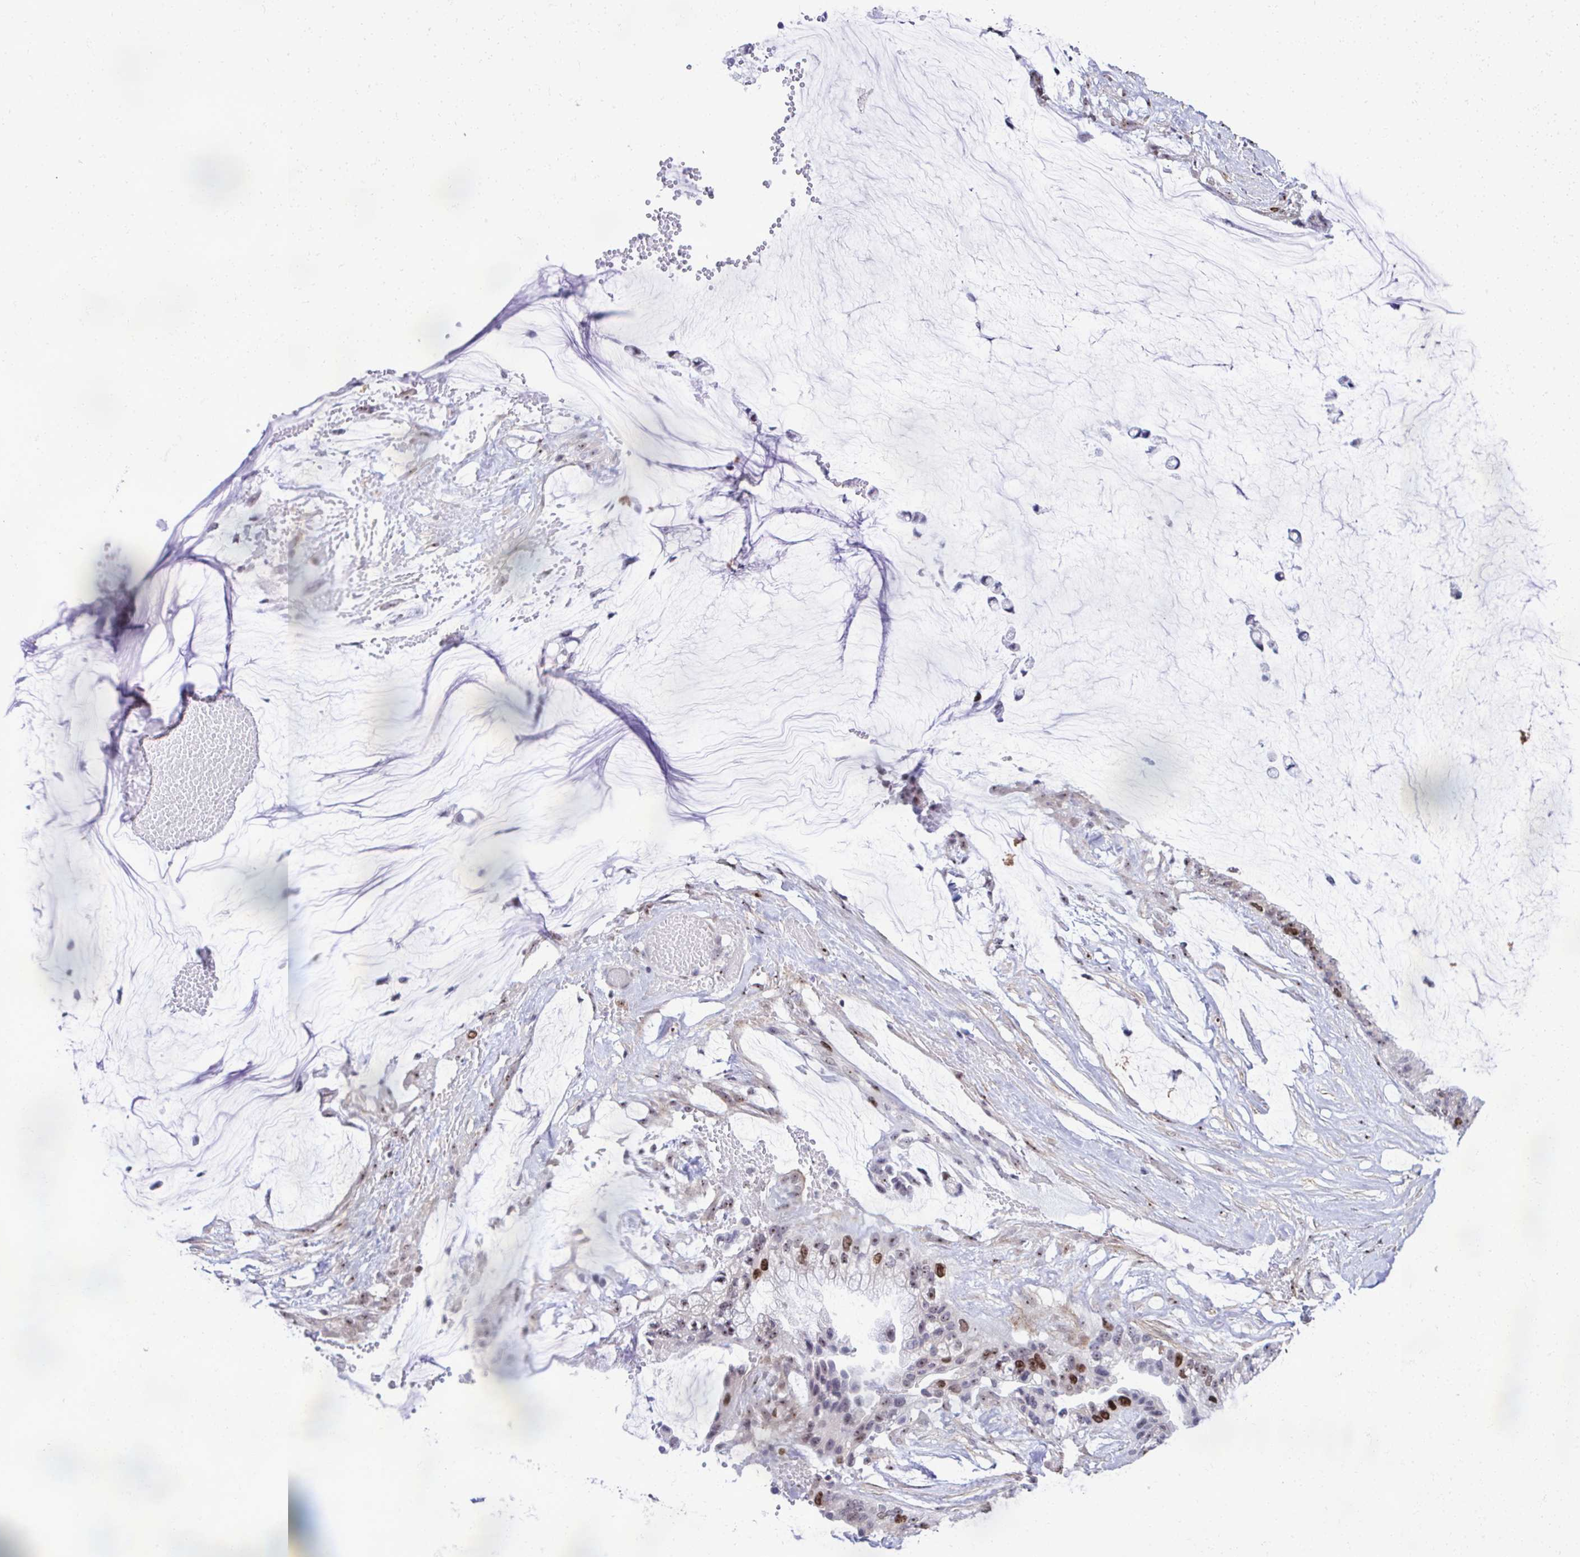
{"staining": {"intensity": "strong", "quantity": "<25%", "location": "nuclear"}, "tissue": "ovarian cancer", "cell_type": "Tumor cells", "image_type": "cancer", "snomed": [{"axis": "morphology", "description": "Cystadenocarcinoma, mucinous, NOS"}, {"axis": "topography", "description": "Ovary"}], "caption": "Strong nuclear expression is appreciated in about <25% of tumor cells in ovarian cancer.", "gene": "CEP72", "patient": {"sex": "female", "age": 39}}